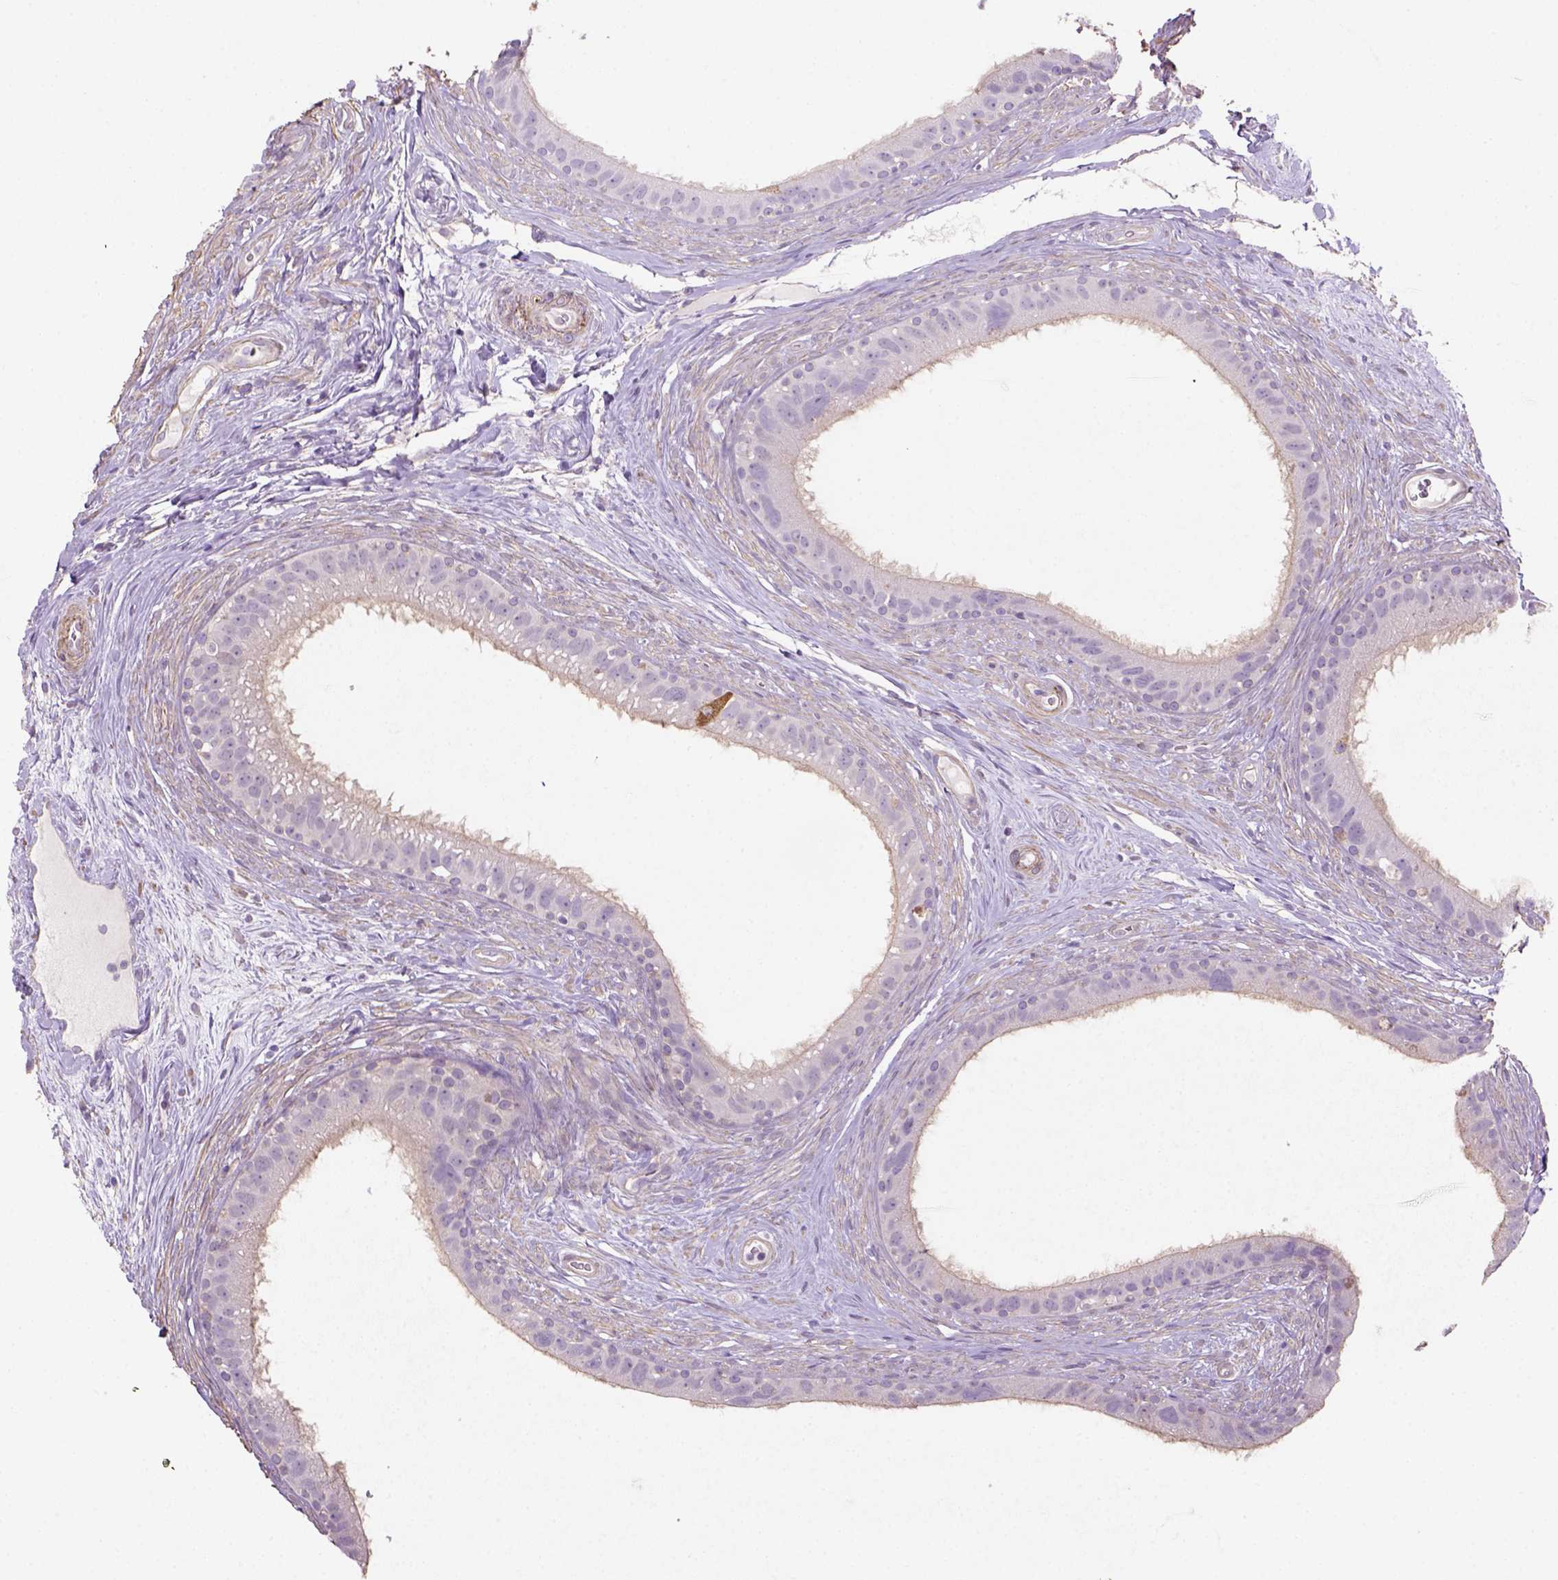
{"staining": {"intensity": "weak", "quantity": "25%-75%", "location": "cytoplasmic/membranous"}, "tissue": "epididymis", "cell_type": "Glandular cells", "image_type": "normal", "snomed": [{"axis": "morphology", "description": "Normal tissue, NOS"}, {"axis": "topography", "description": "Epididymis"}], "caption": "Protein staining by immunohistochemistry (IHC) displays weak cytoplasmic/membranous staining in approximately 25%-75% of glandular cells in normal epididymis.", "gene": "HTRA1", "patient": {"sex": "male", "age": 59}}